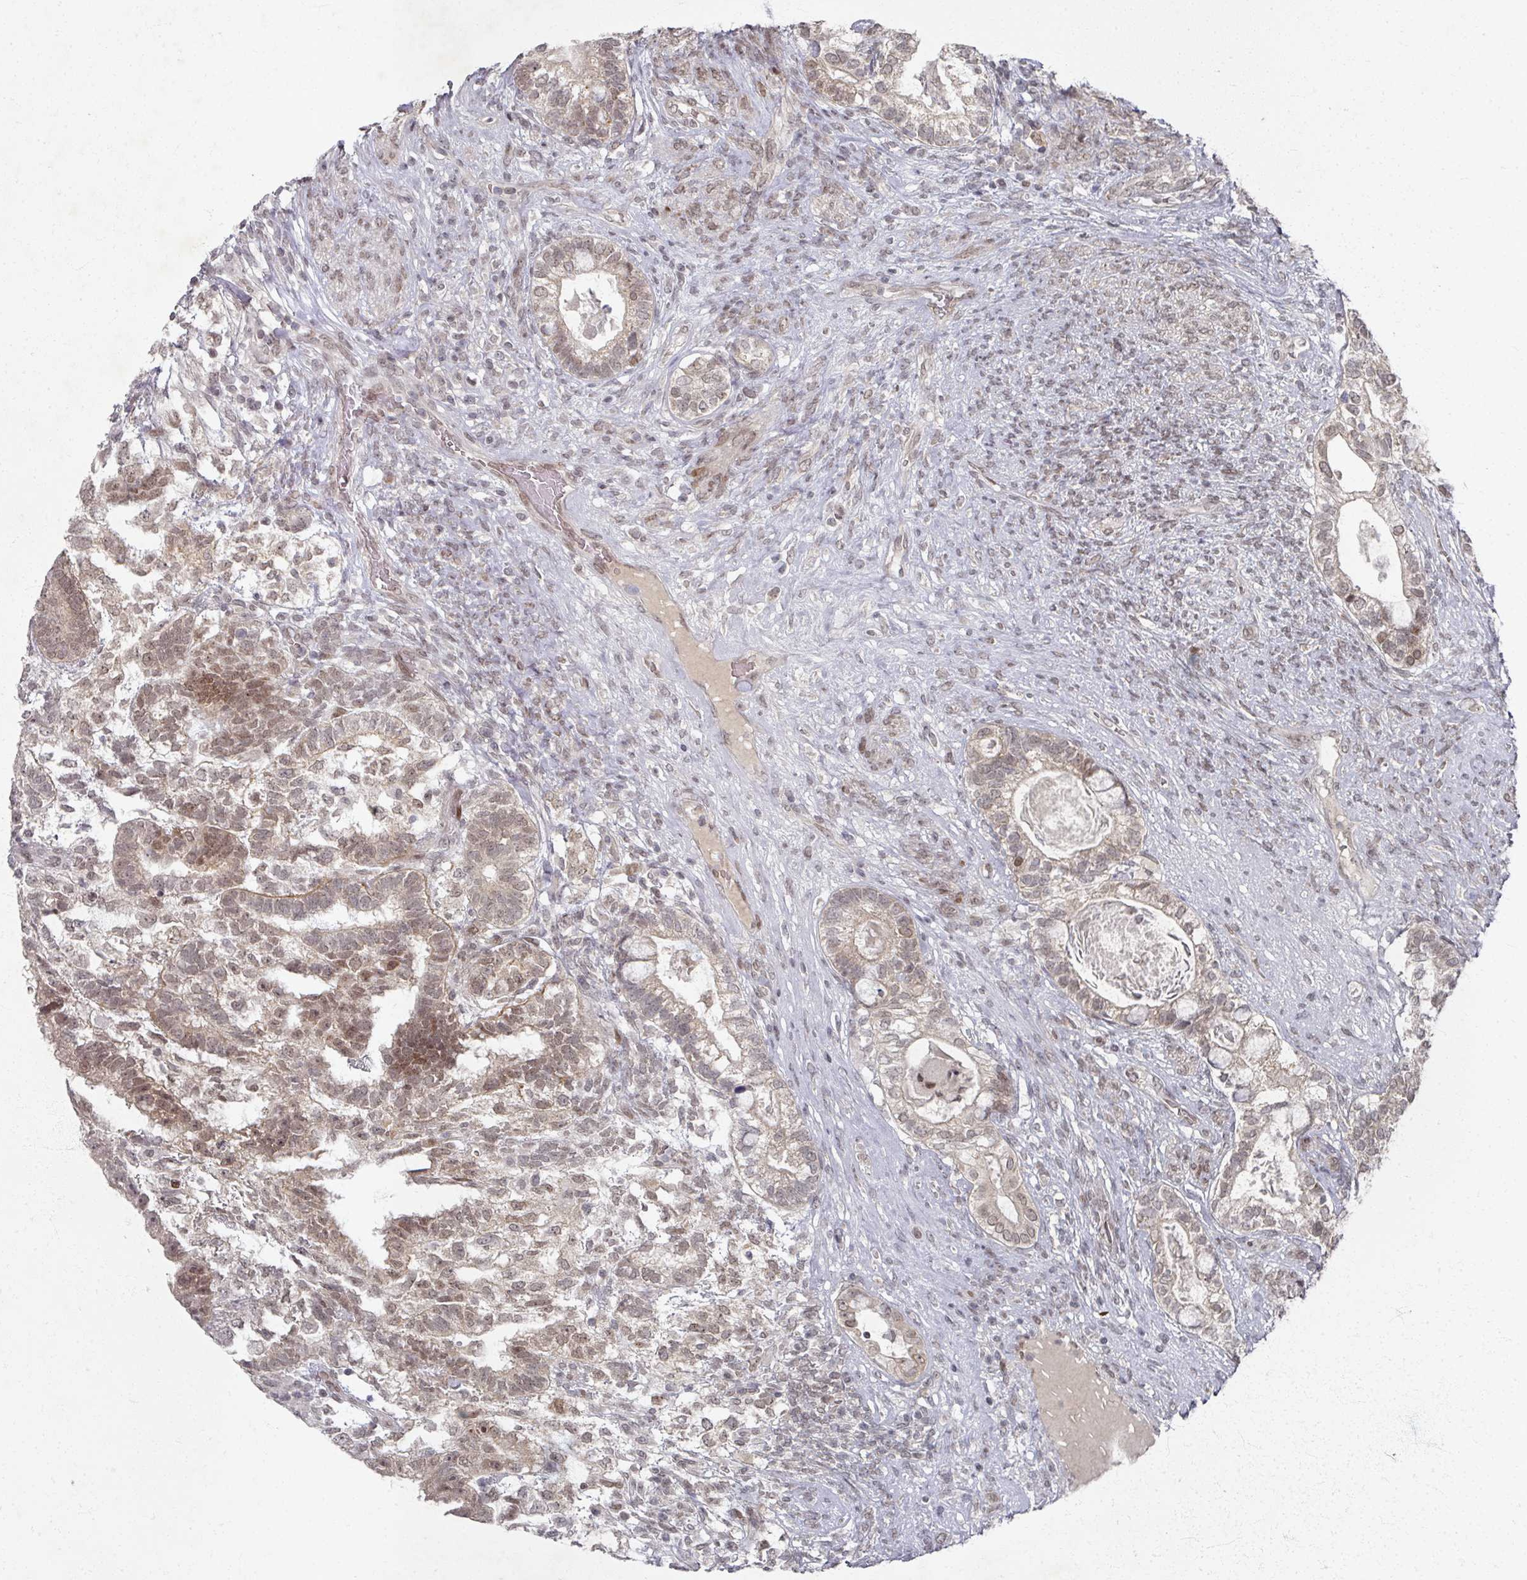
{"staining": {"intensity": "moderate", "quantity": "25%-75%", "location": "nuclear"}, "tissue": "testis cancer", "cell_type": "Tumor cells", "image_type": "cancer", "snomed": [{"axis": "morphology", "description": "Seminoma, NOS"}, {"axis": "morphology", "description": "Carcinoma, Embryonal, NOS"}, {"axis": "topography", "description": "Testis"}], "caption": "Testis seminoma tissue exhibits moderate nuclear expression in approximately 25%-75% of tumor cells, visualized by immunohistochemistry. (DAB (3,3'-diaminobenzidine) = brown stain, brightfield microscopy at high magnification).", "gene": "PSKH1", "patient": {"sex": "male", "age": 41}}